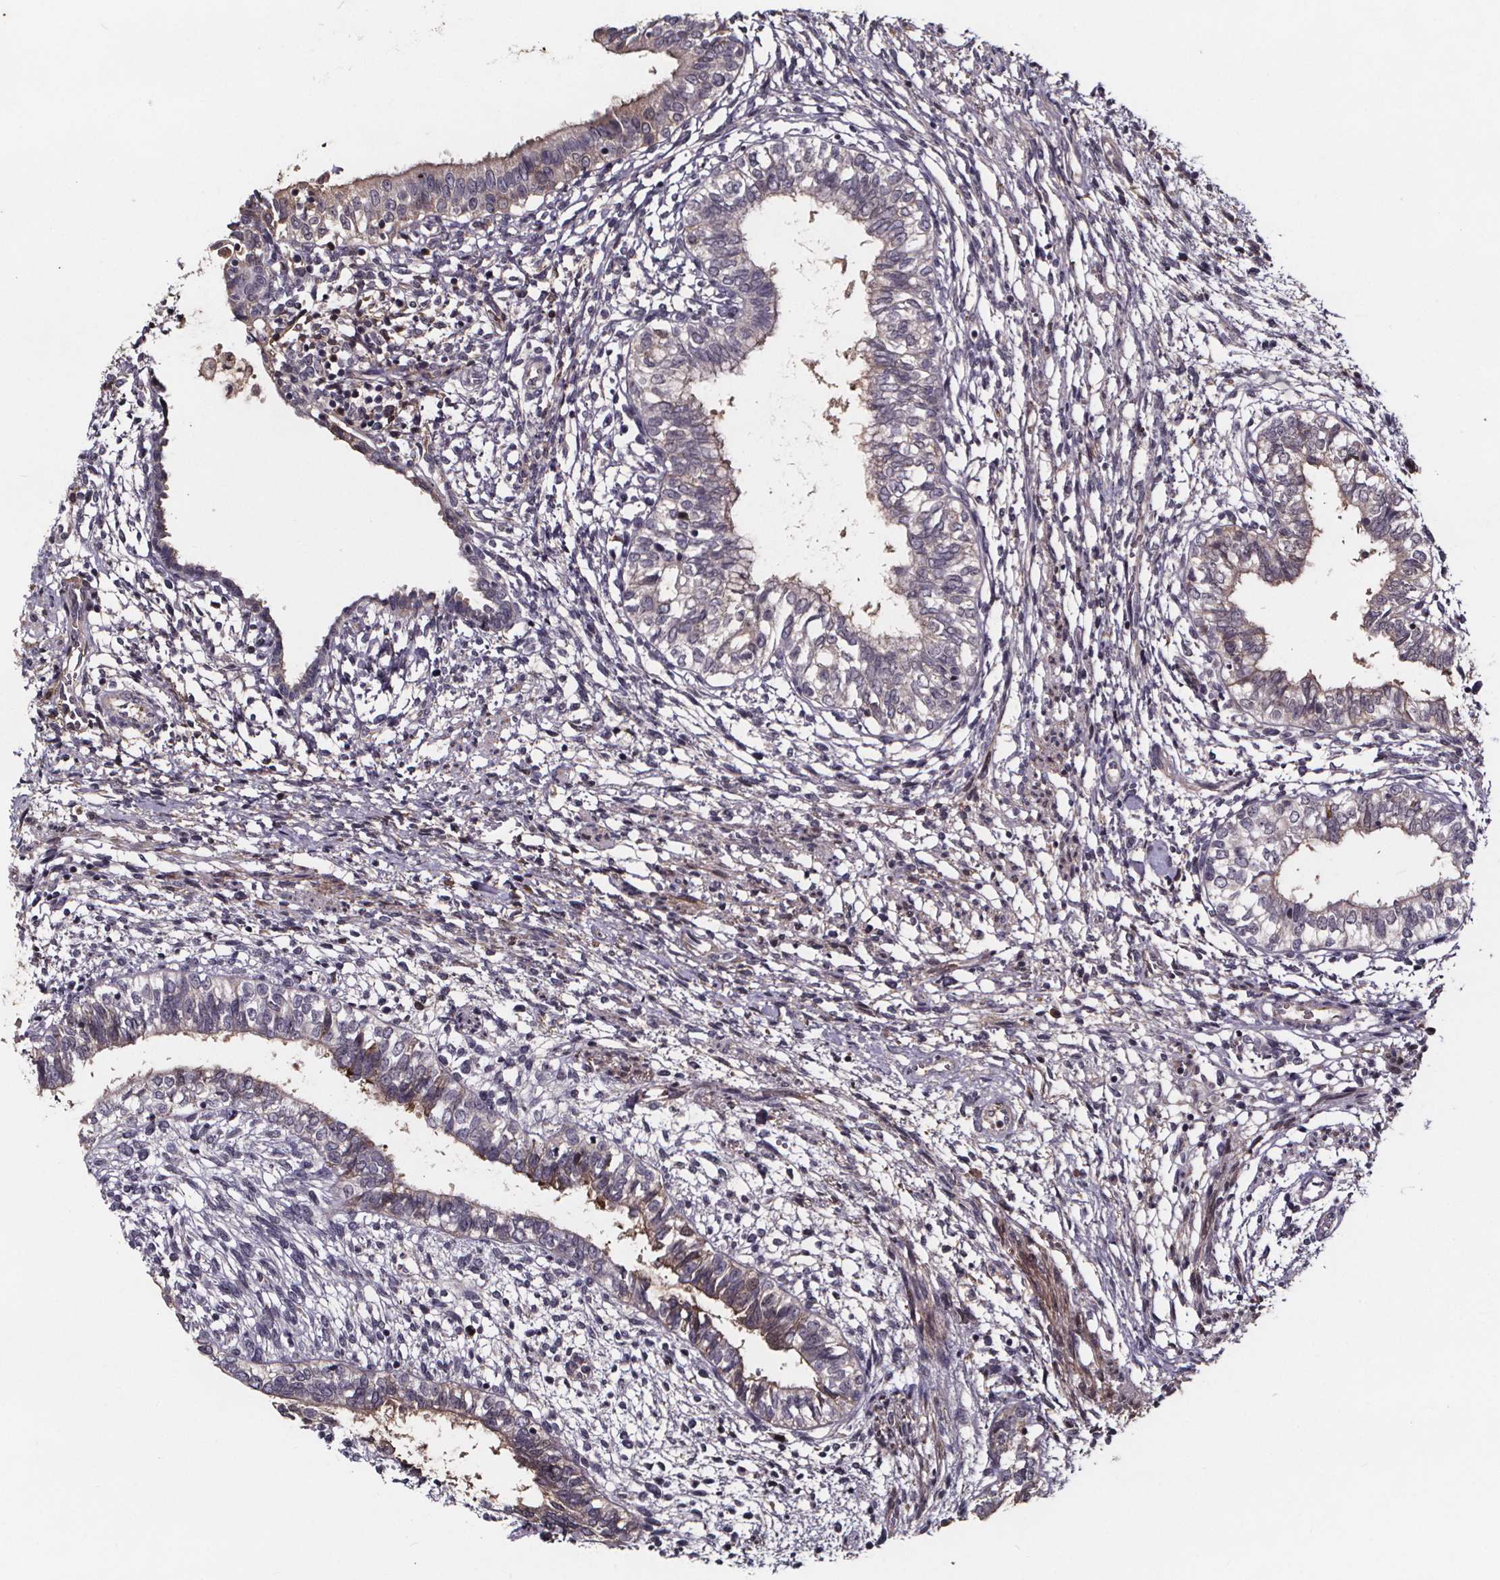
{"staining": {"intensity": "moderate", "quantity": "25%-75%", "location": "cytoplasmic/membranous"}, "tissue": "testis cancer", "cell_type": "Tumor cells", "image_type": "cancer", "snomed": [{"axis": "morphology", "description": "Carcinoma, Embryonal, NOS"}, {"axis": "topography", "description": "Testis"}], "caption": "IHC histopathology image of human testis embryonal carcinoma stained for a protein (brown), which demonstrates medium levels of moderate cytoplasmic/membranous staining in about 25%-75% of tumor cells.", "gene": "NPHP4", "patient": {"sex": "male", "age": 37}}